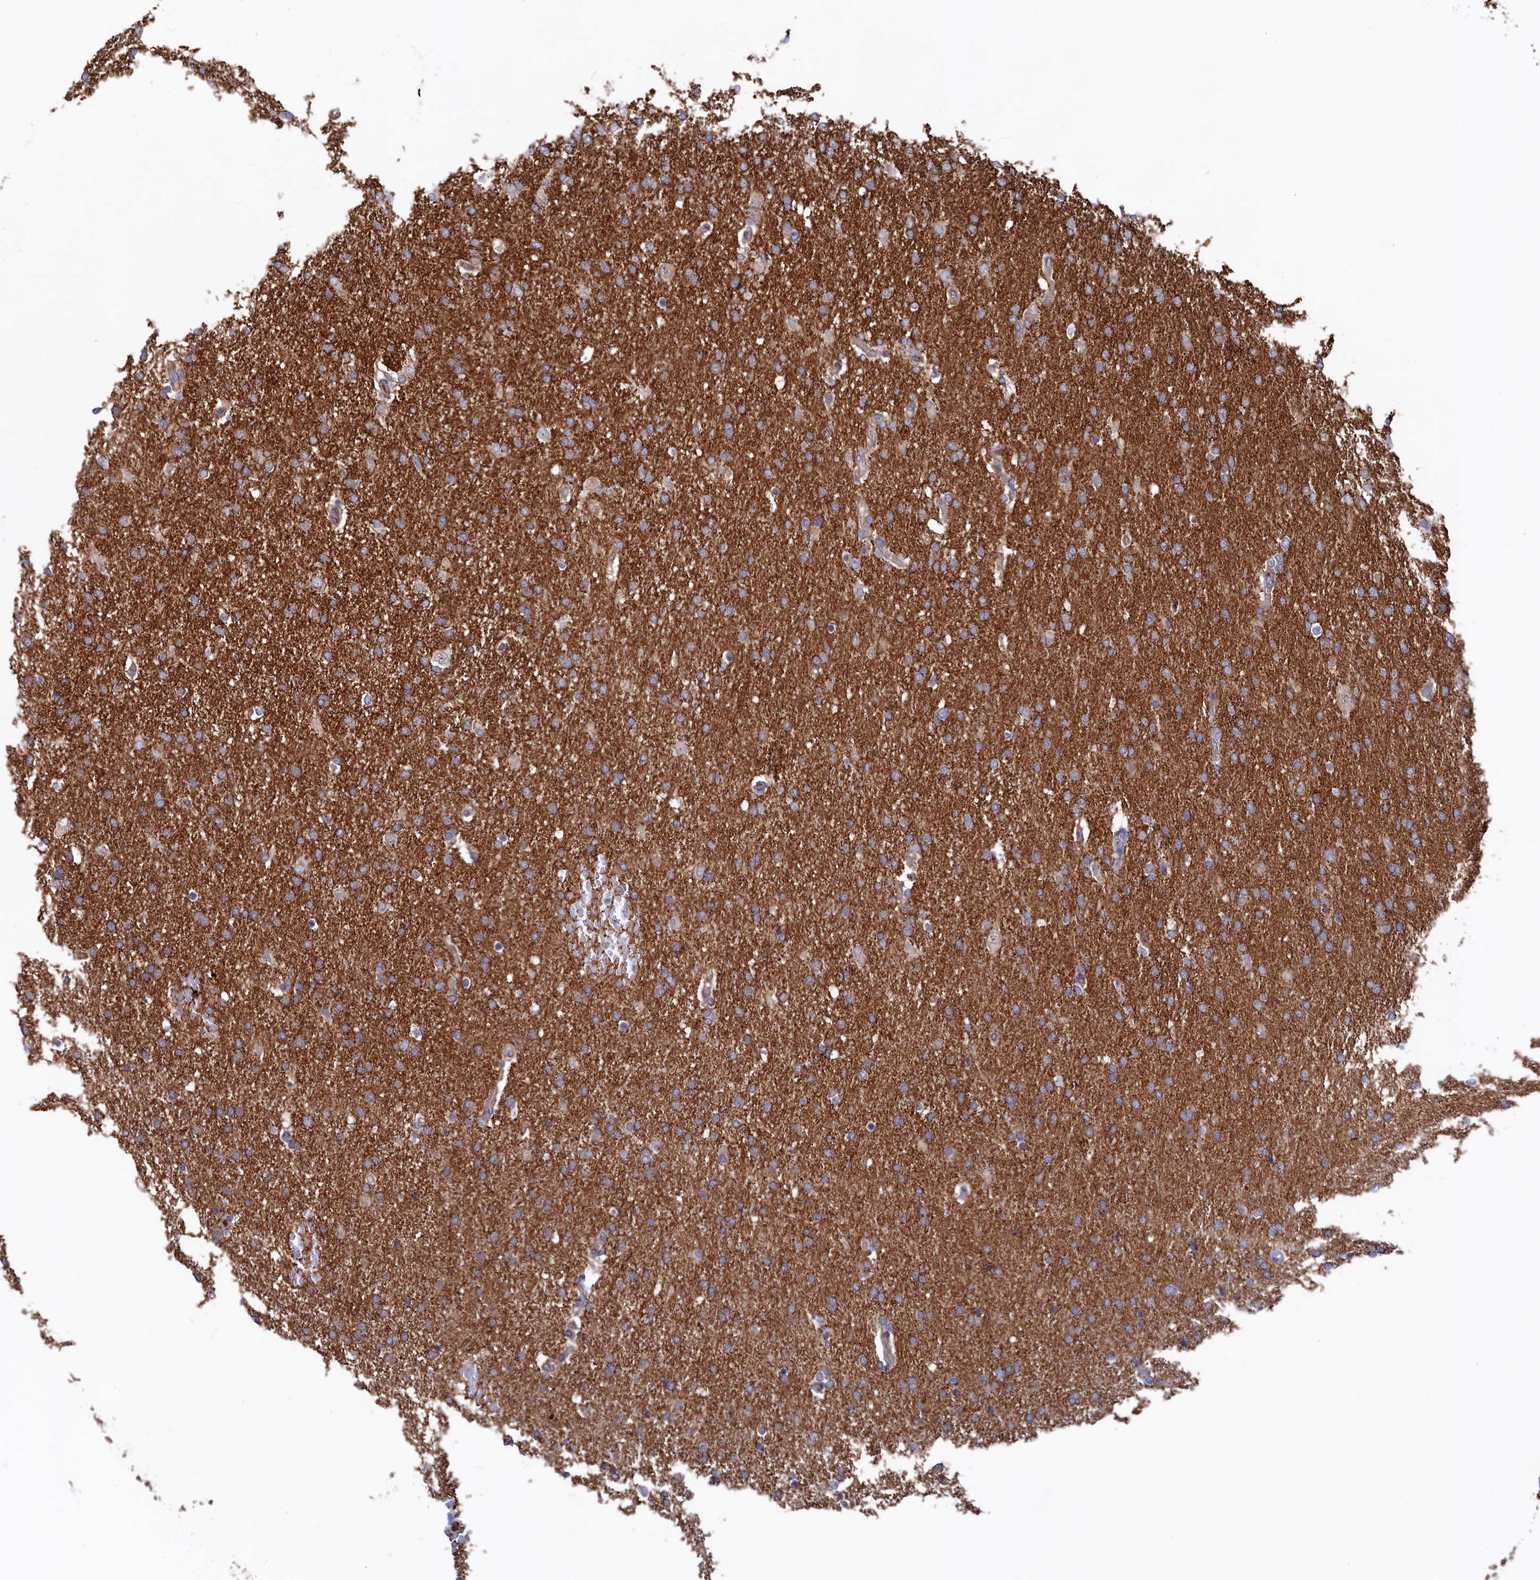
{"staining": {"intensity": "negative", "quantity": "none", "location": "none"}, "tissue": "glioma", "cell_type": "Tumor cells", "image_type": "cancer", "snomed": [{"axis": "morphology", "description": "Glioma, malignant, High grade"}, {"axis": "topography", "description": "Brain"}], "caption": "Photomicrograph shows no protein expression in tumor cells of high-grade glioma (malignant) tissue.", "gene": "C12orf73", "patient": {"sex": "male", "age": 72}}